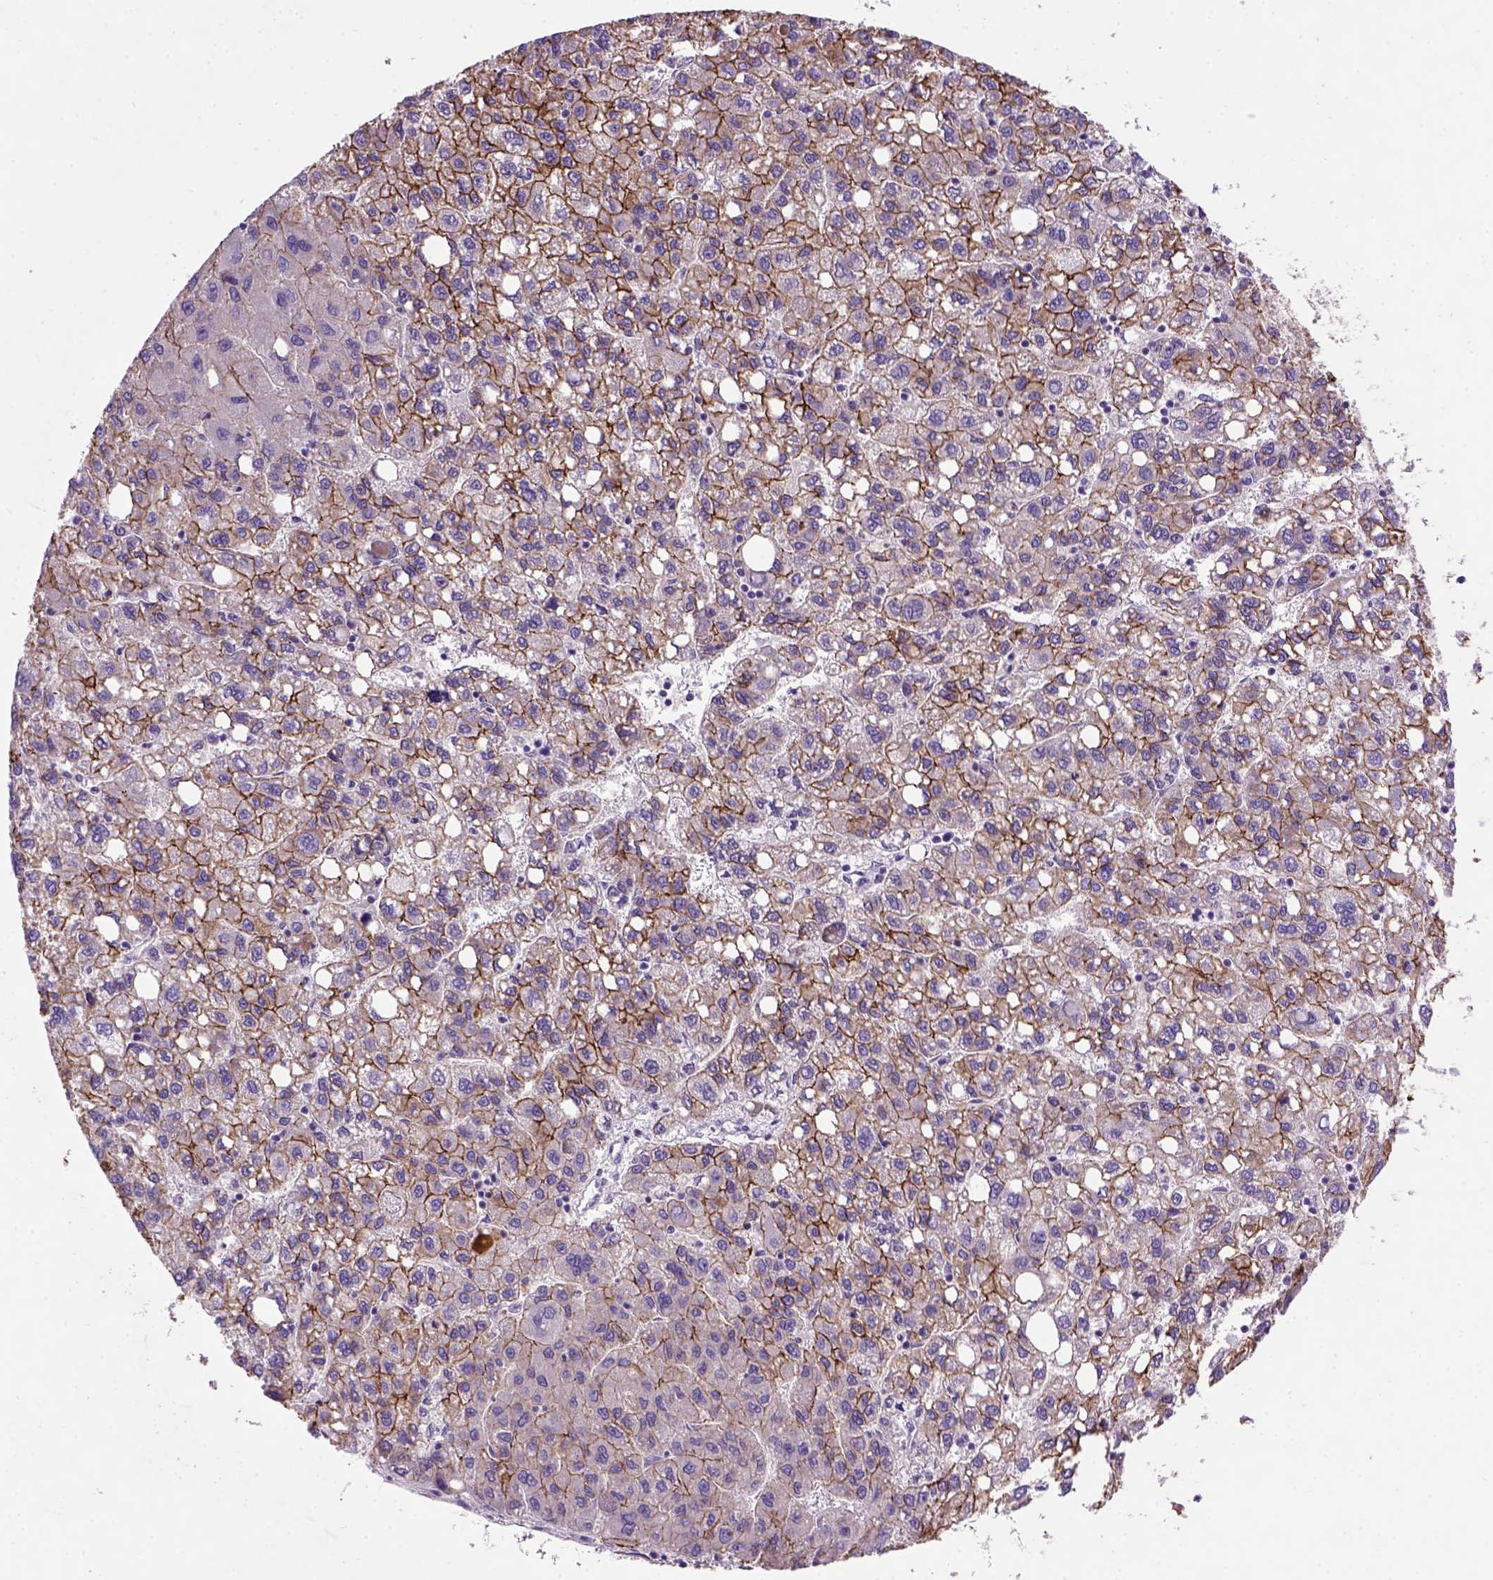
{"staining": {"intensity": "moderate", "quantity": ">75%", "location": "cytoplasmic/membranous"}, "tissue": "liver cancer", "cell_type": "Tumor cells", "image_type": "cancer", "snomed": [{"axis": "morphology", "description": "Carcinoma, Hepatocellular, NOS"}, {"axis": "topography", "description": "Liver"}], "caption": "A brown stain shows moderate cytoplasmic/membranous positivity of a protein in human liver hepatocellular carcinoma tumor cells. The protein of interest is shown in brown color, while the nuclei are stained blue.", "gene": "CDH1", "patient": {"sex": "female", "age": 82}}